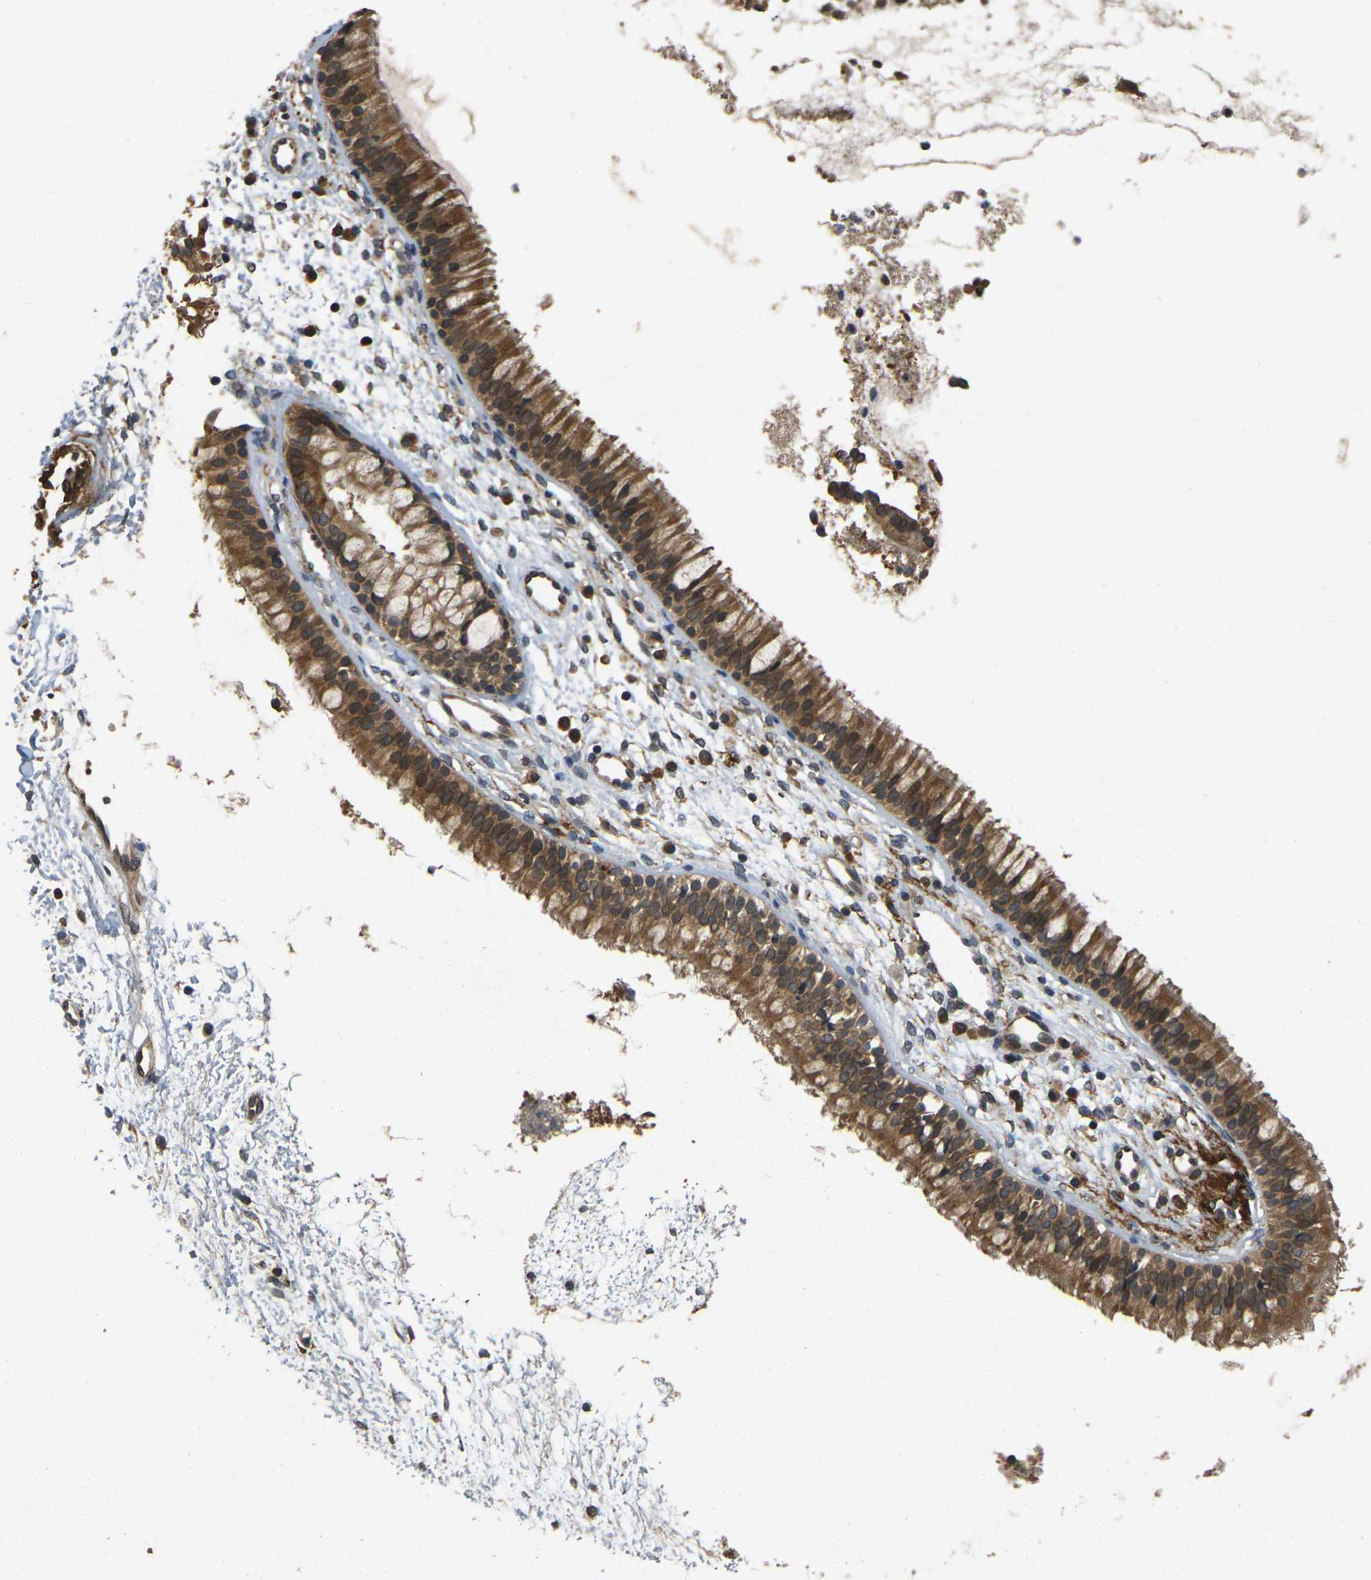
{"staining": {"intensity": "moderate", "quantity": ">75%", "location": "cytoplasmic/membranous"}, "tissue": "nasopharynx", "cell_type": "Respiratory epithelial cells", "image_type": "normal", "snomed": [{"axis": "morphology", "description": "Normal tissue, NOS"}, {"axis": "topography", "description": "Nasopharynx"}], "caption": "Normal nasopharynx demonstrates moderate cytoplasmic/membranous positivity in about >75% of respiratory epithelial cells.", "gene": "ERN1", "patient": {"sex": "male", "age": 21}}